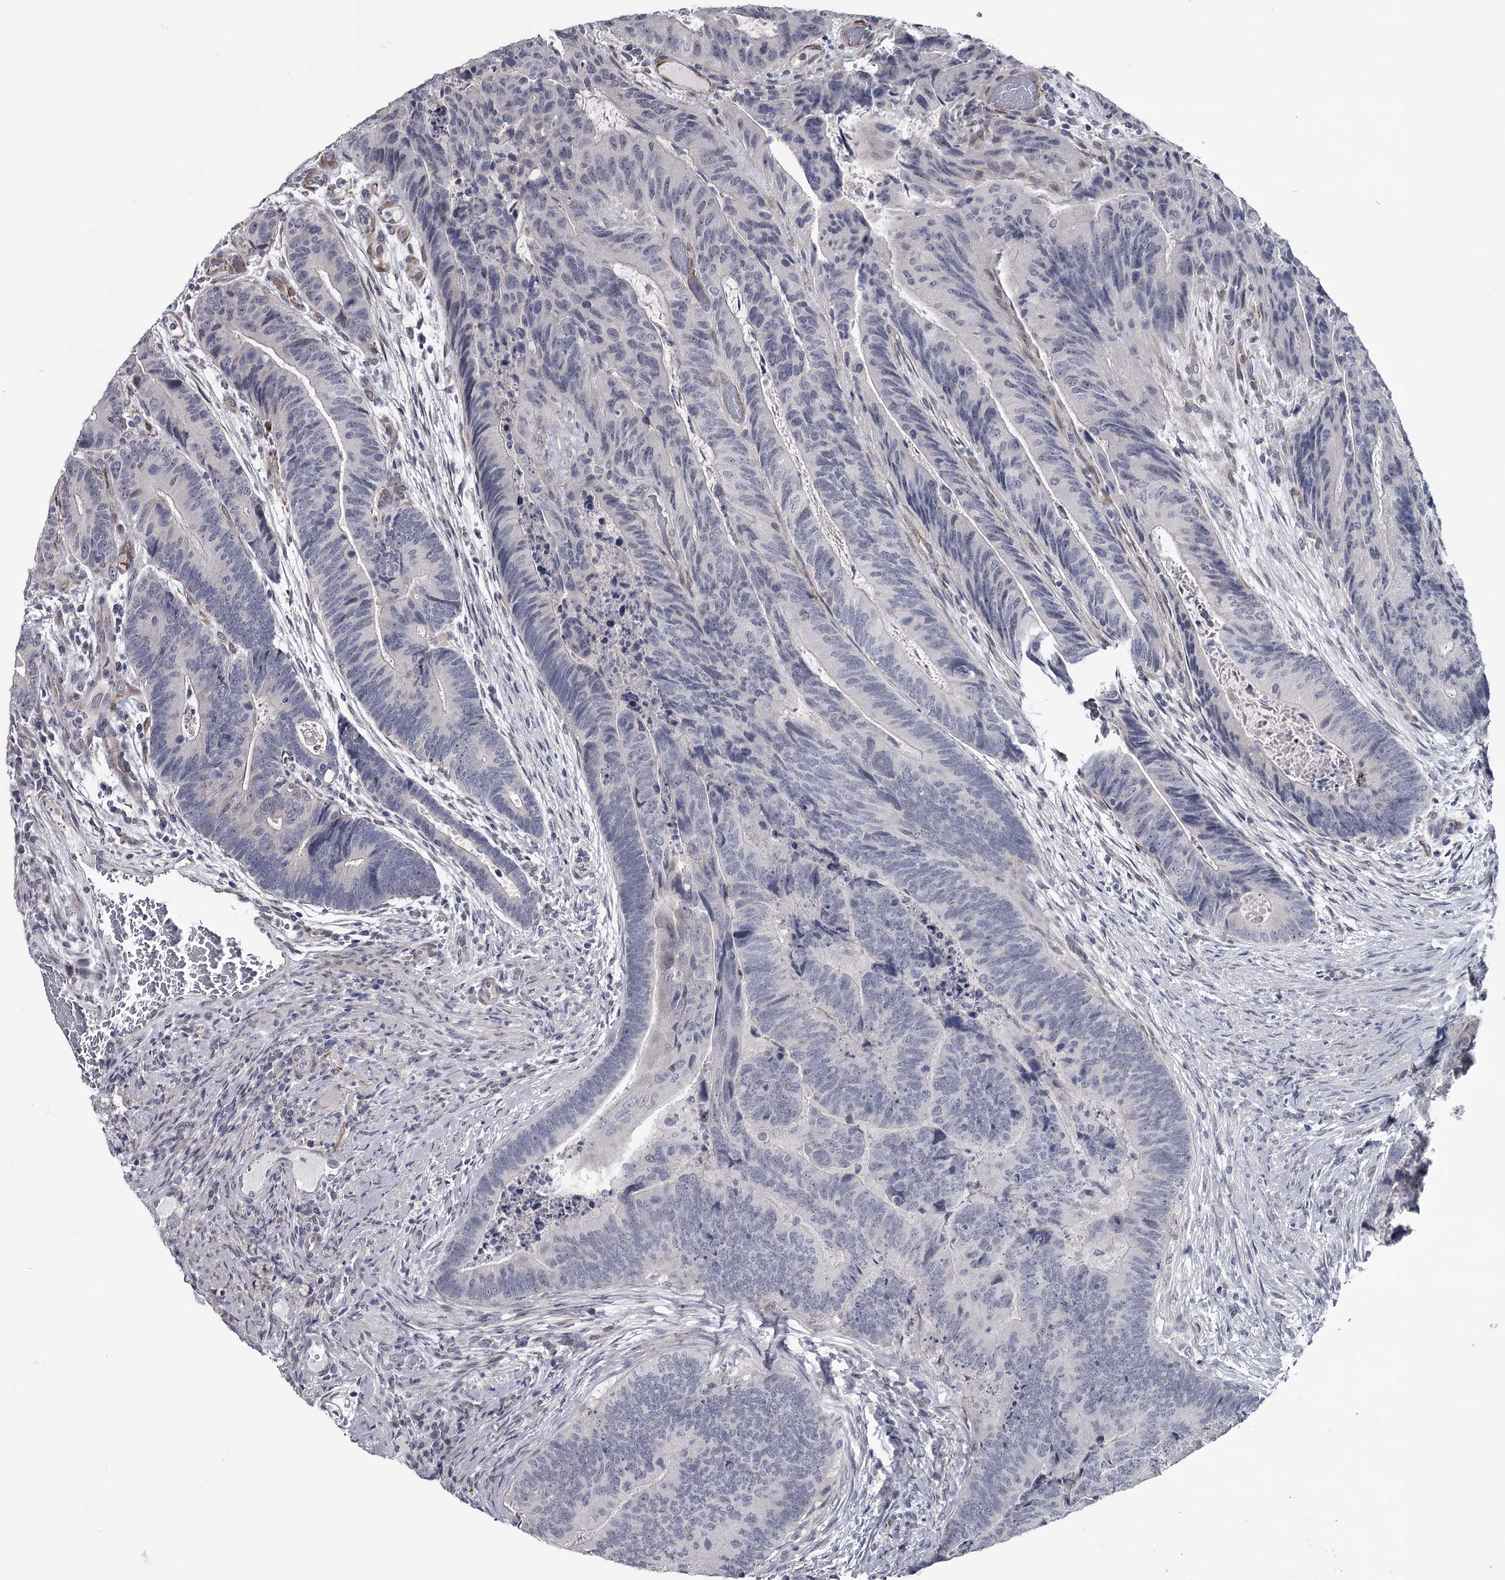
{"staining": {"intensity": "negative", "quantity": "none", "location": "none"}, "tissue": "colorectal cancer", "cell_type": "Tumor cells", "image_type": "cancer", "snomed": [{"axis": "morphology", "description": "Adenocarcinoma, NOS"}, {"axis": "topography", "description": "Colon"}], "caption": "This is an IHC histopathology image of human colorectal adenocarcinoma. There is no expression in tumor cells.", "gene": "PRPF40B", "patient": {"sex": "female", "age": 67}}